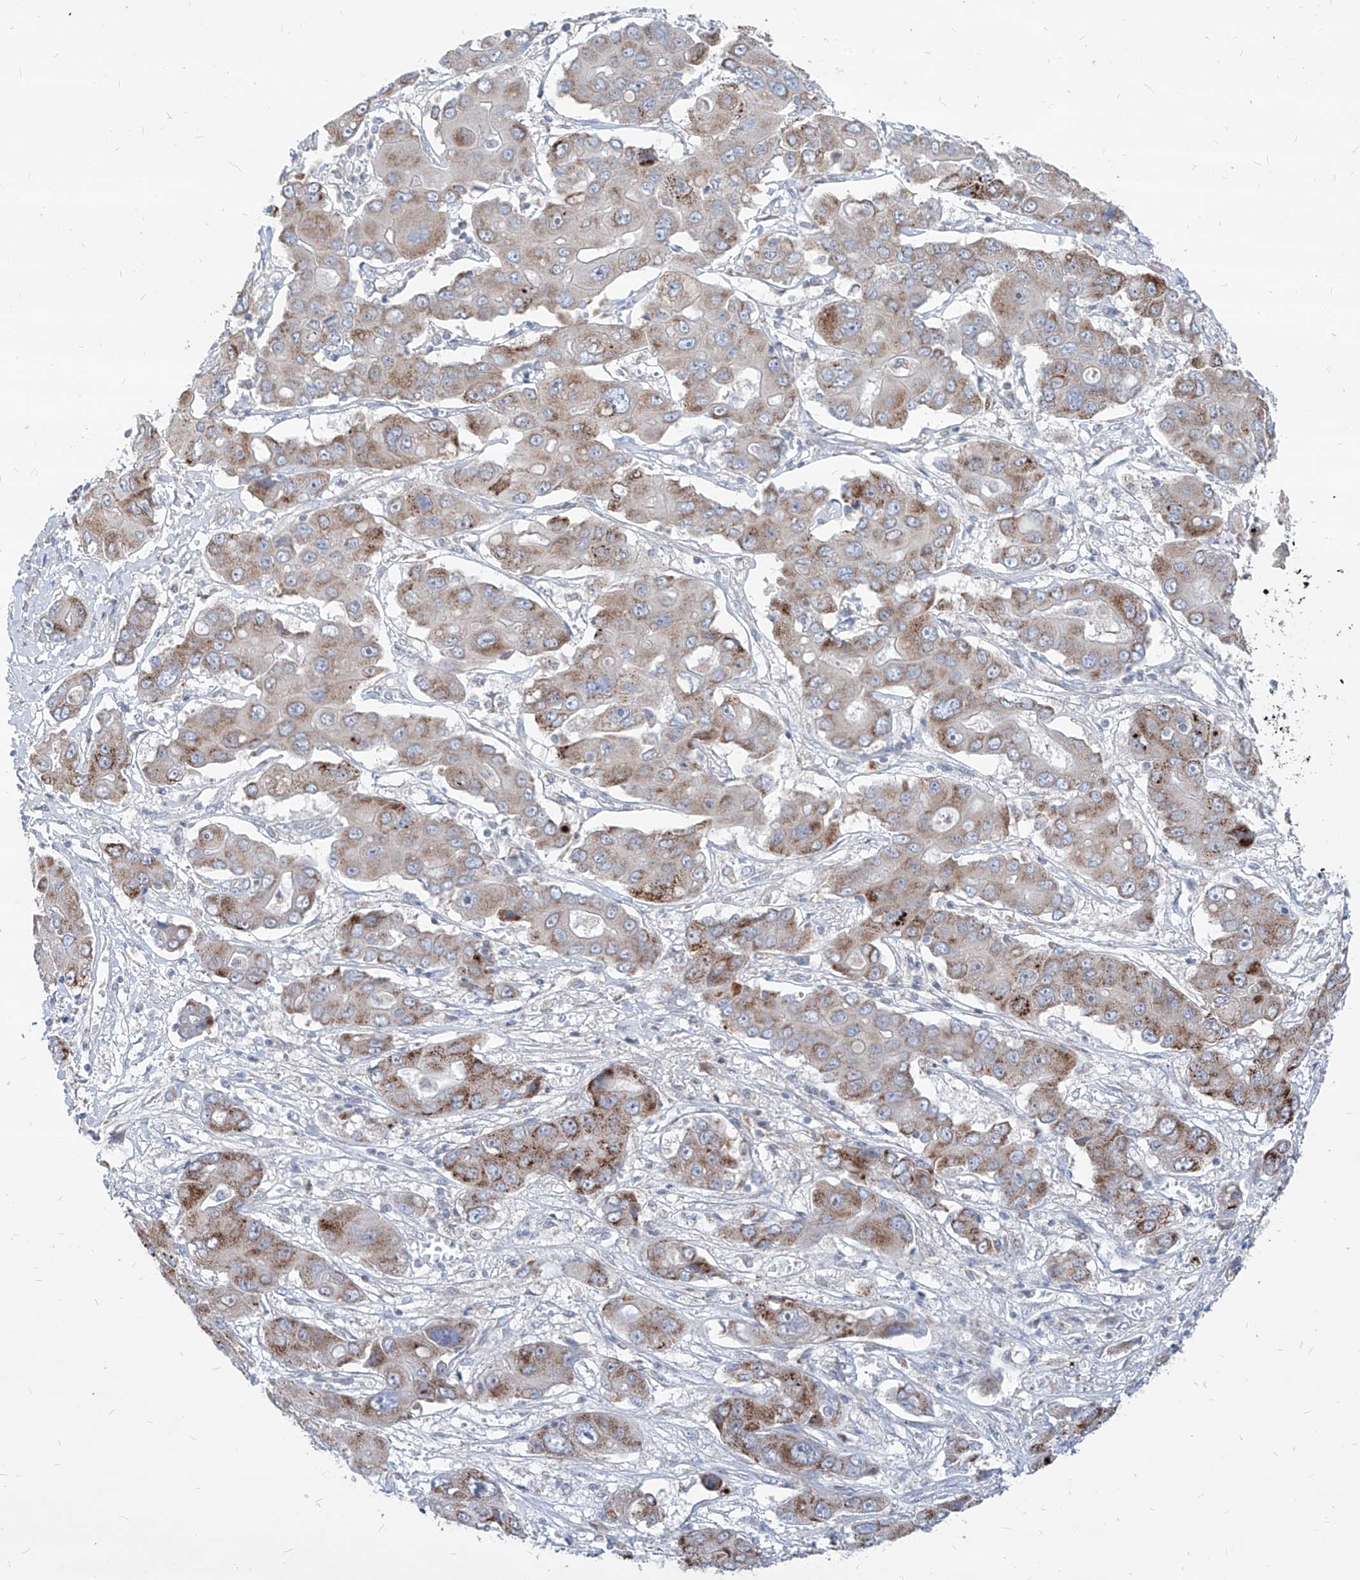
{"staining": {"intensity": "moderate", "quantity": "25%-75%", "location": "cytoplasmic/membranous"}, "tissue": "liver cancer", "cell_type": "Tumor cells", "image_type": "cancer", "snomed": [{"axis": "morphology", "description": "Cholangiocarcinoma"}, {"axis": "topography", "description": "Liver"}], "caption": "DAB immunohistochemical staining of human cholangiocarcinoma (liver) reveals moderate cytoplasmic/membranous protein positivity in approximately 25%-75% of tumor cells.", "gene": "AGPS", "patient": {"sex": "male", "age": 67}}